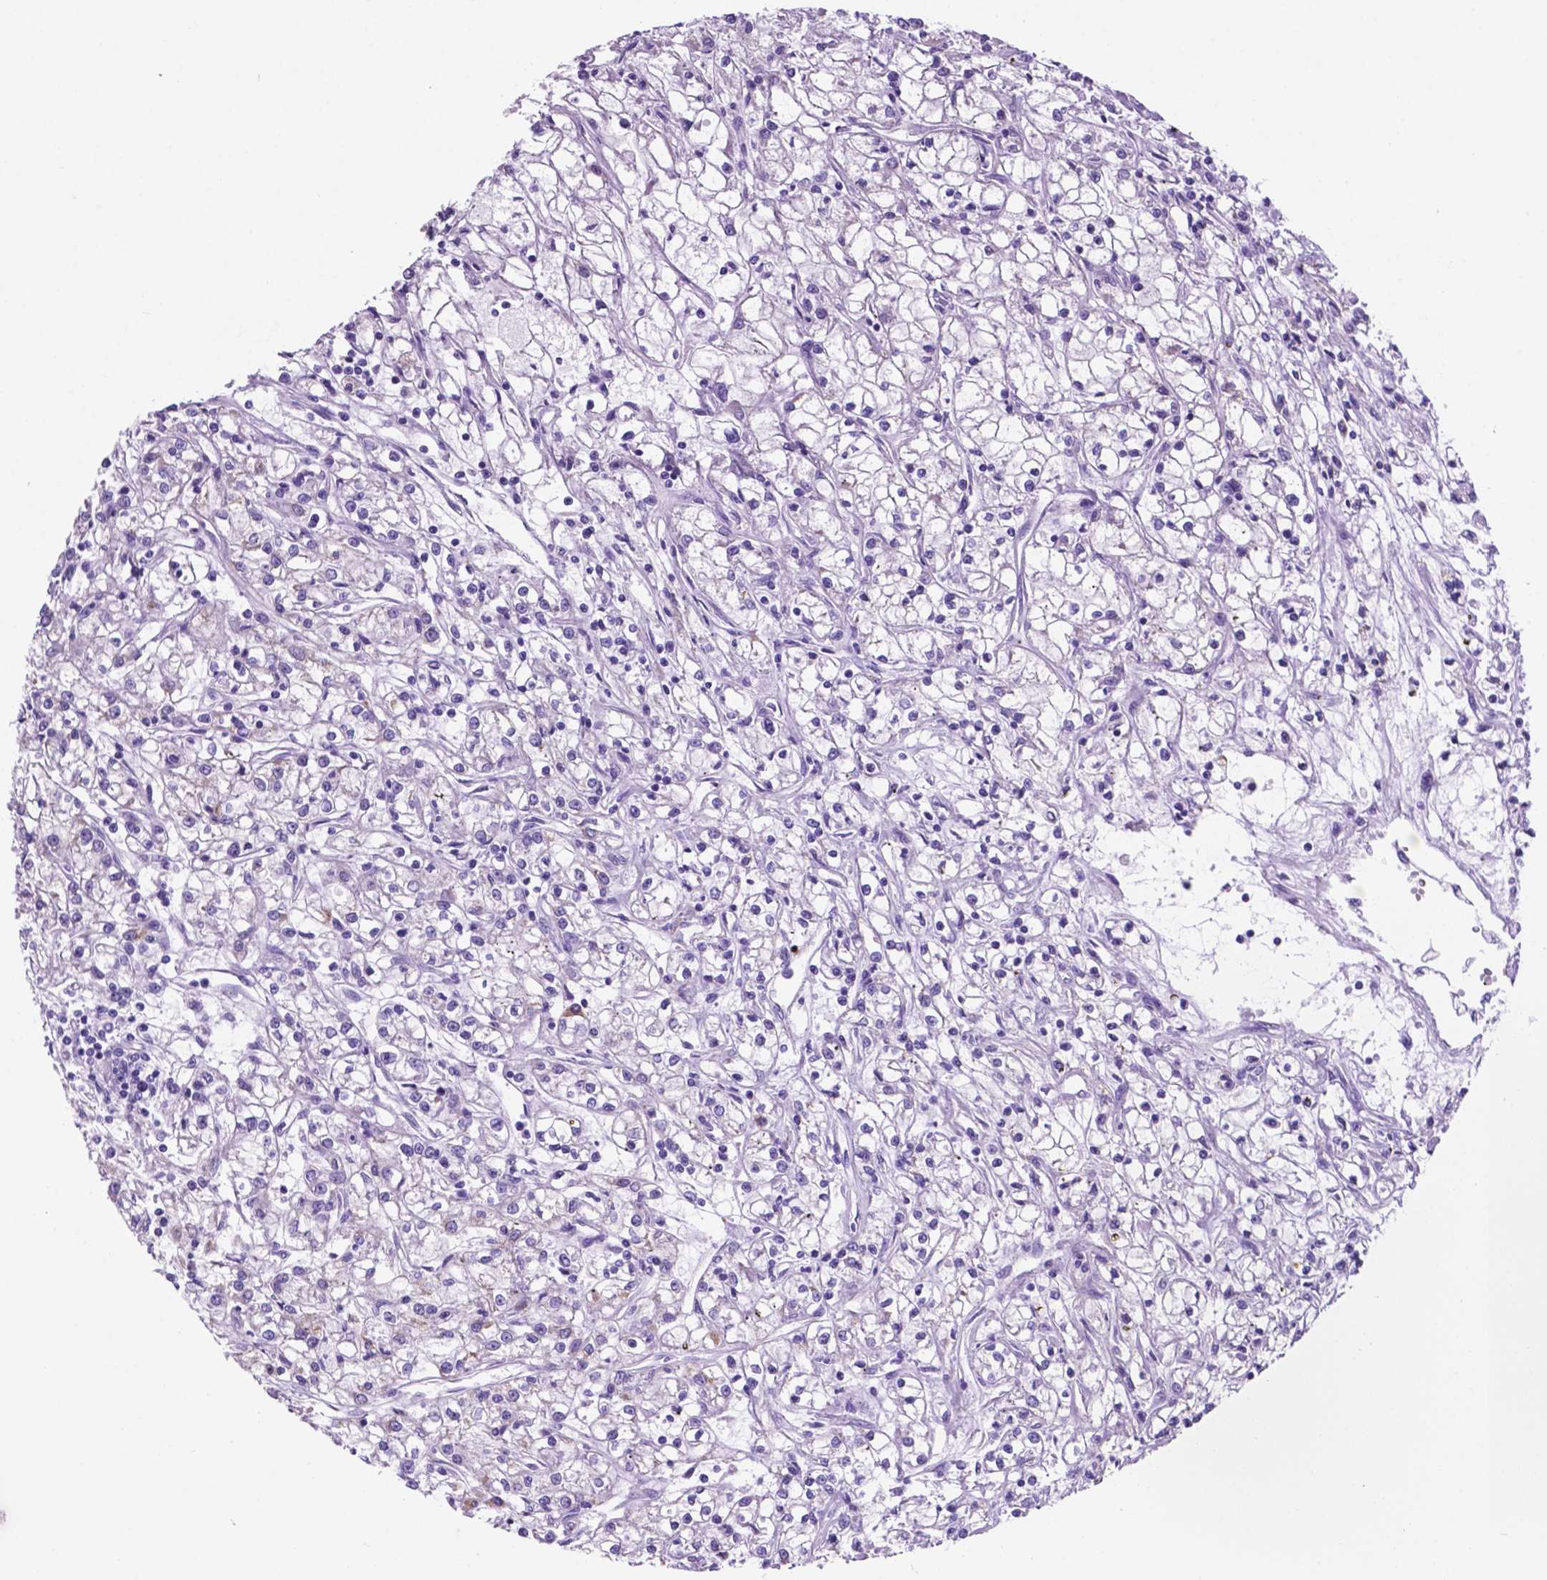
{"staining": {"intensity": "negative", "quantity": "none", "location": "none"}, "tissue": "renal cancer", "cell_type": "Tumor cells", "image_type": "cancer", "snomed": [{"axis": "morphology", "description": "Adenocarcinoma, NOS"}, {"axis": "topography", "description": "Kidney"}], "caption": "This is a micrograph of immunohistochemistry staining of renal cancer (adenocarcinoma), which shows no staining in tumor cells. Brightfield microscopy of IHC stained with DAB (3,3'-diaminobenzidine) (brown) and hematoxylin (blue), captured at high magnification.", "gene": "TMEM121B", "patient": {"sex": "female", "age": 59}}